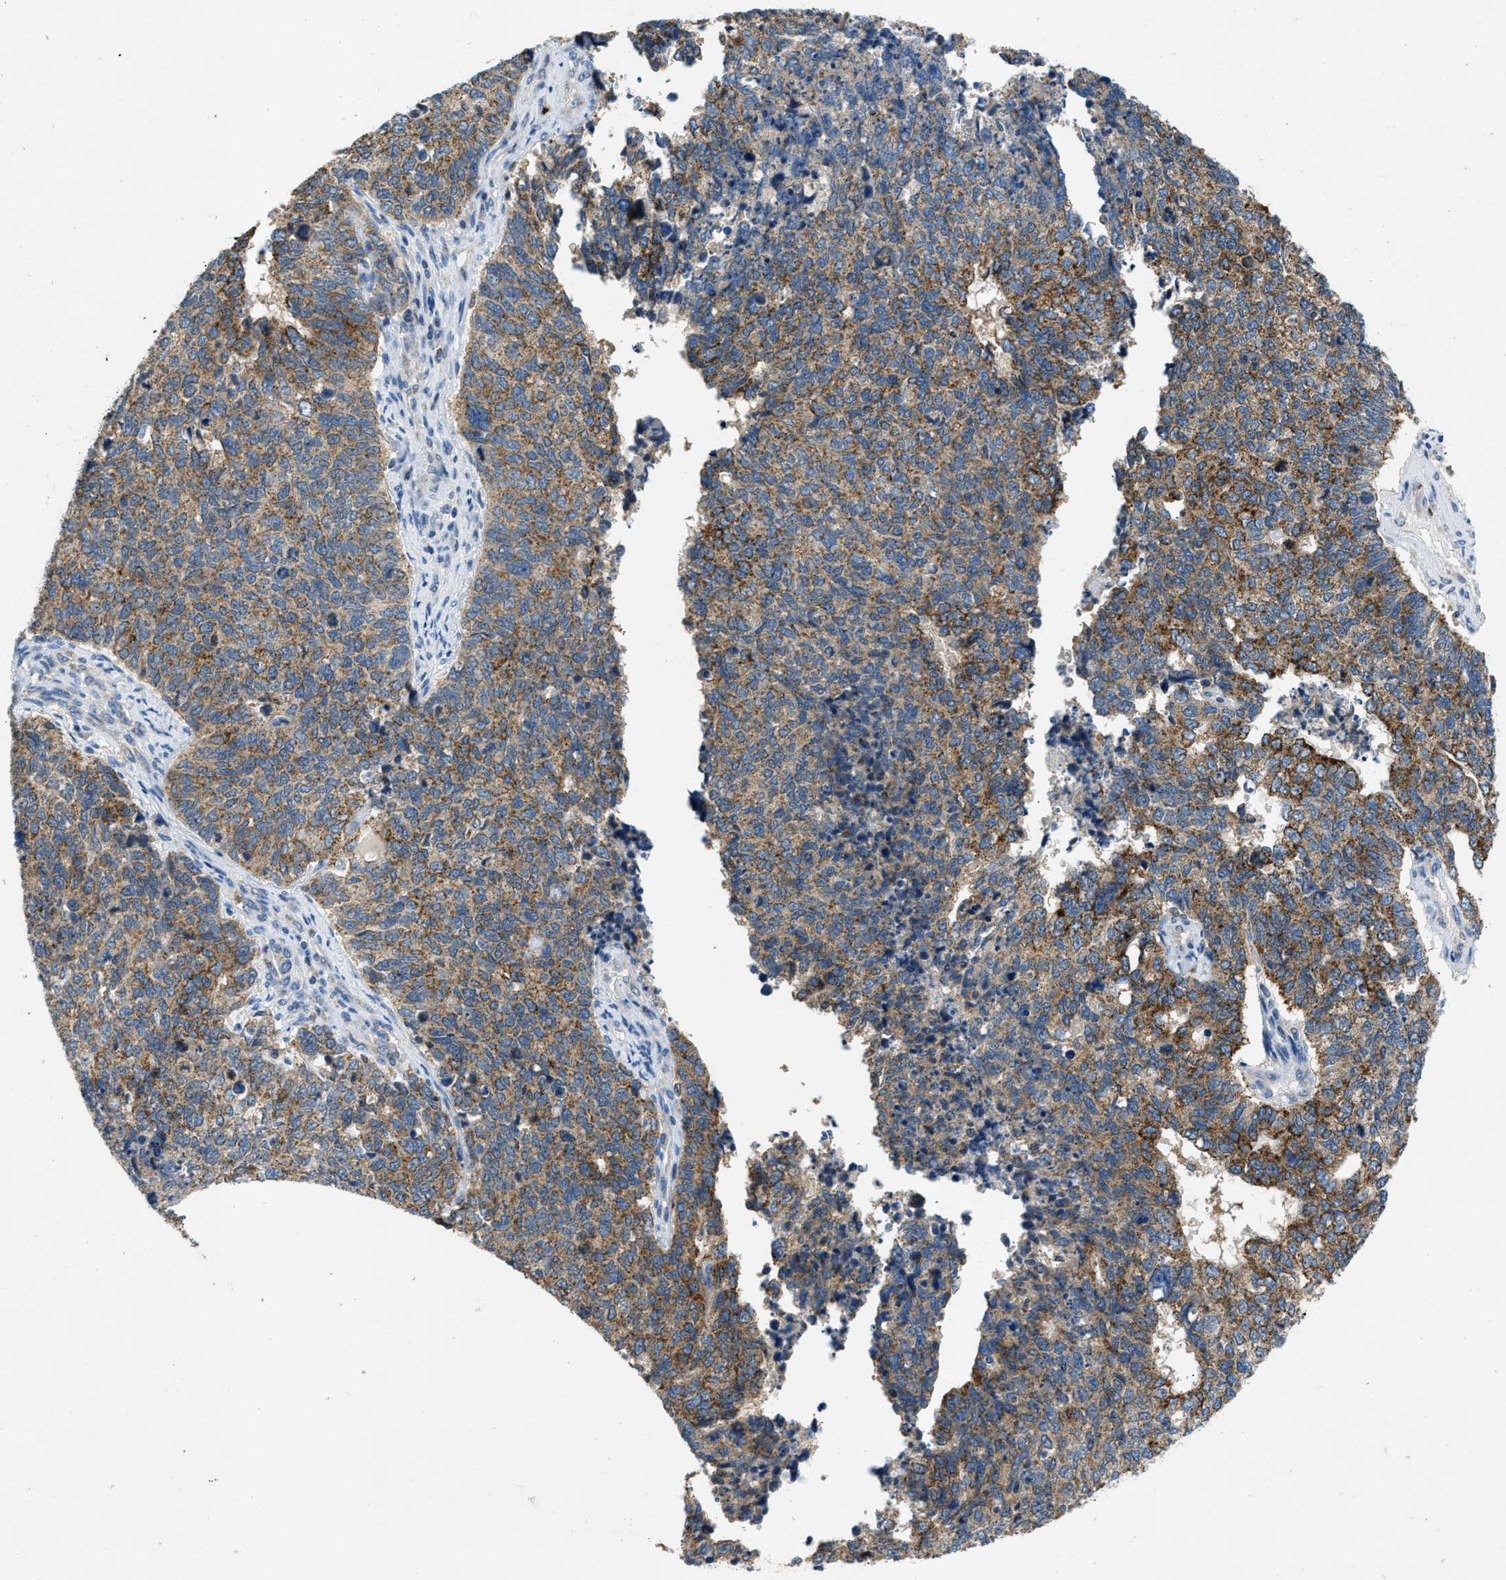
{"staining": {"intensity": "moderate", "quantity": ">75%", "location": "cytoplasmic/membranous"}, "tissue": "cervical cancer", "cell_type": "Tumor cells", "image_type": "cancer", "snomed": [{"axis": "morphology", "description": "Squamous cell carcinoma, NOS"}, {"axis": "topography", "description": "Cervix"}], "caption": "Immunohistochemistry of cervical squamous cell carcinoma exhibits medium levels of moderate cytoplasmic/membranous staining in about >75% of tumor cells. (Brightfield microscopy of DAB IHC at high magnification).", "gene": "TOMM34", "patient": {"sex": "female", "age": 63}}